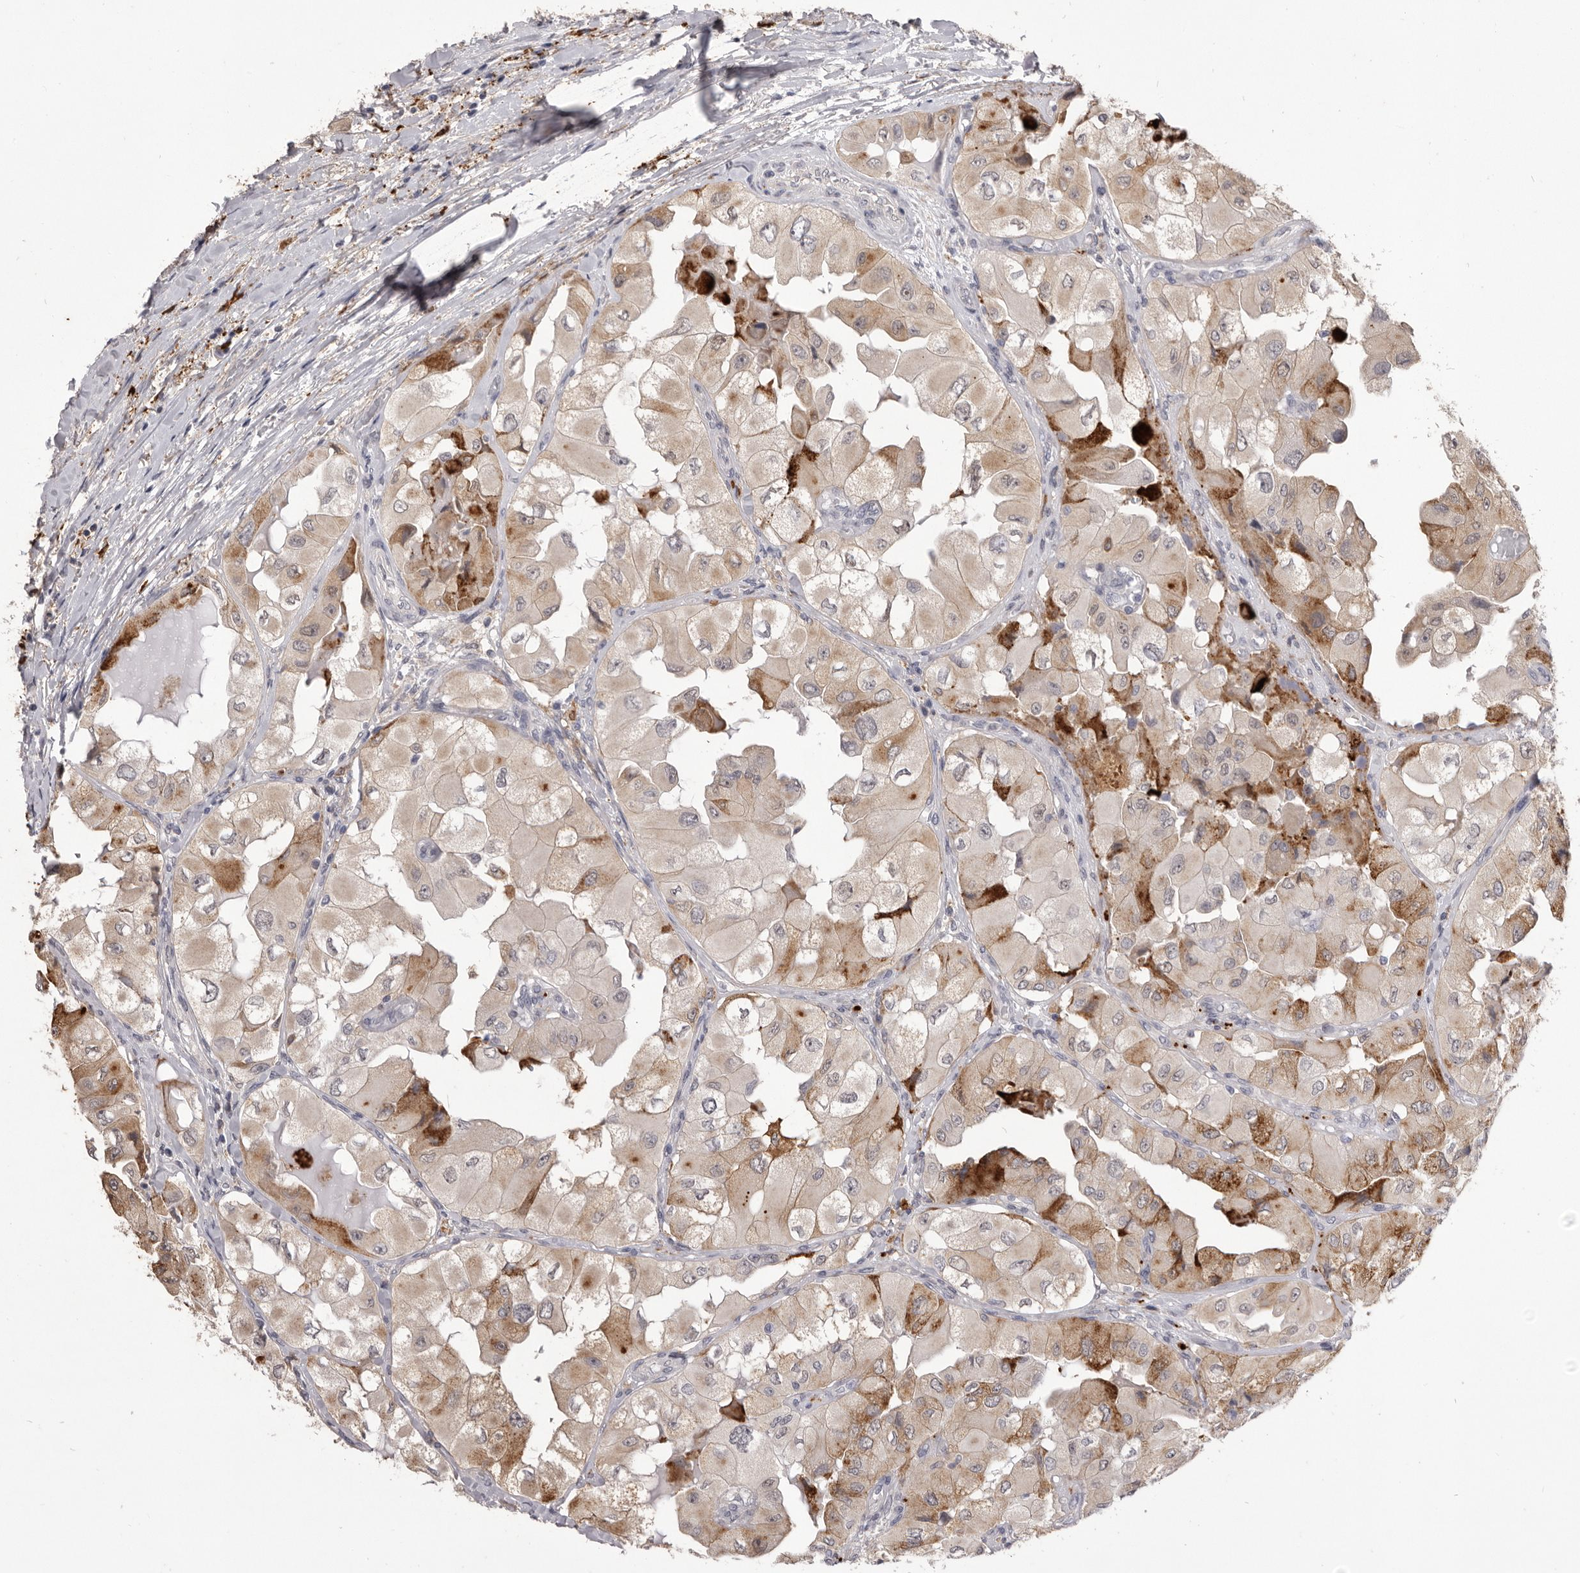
{"staining": {"intensity": "moderate", "quantity": "25%-75%", "location": "cytoplasmic/membranous"}, "tissue": "thyroid cancer", "cell_type": "Tumor cells", "image_type": "cancer", "snomed": [{"axis": "morphology", "description": "Papillary adenocarcinoma, NOS"}, {"axis": "topography", "description": "Thyroid gland"}], "caption": "Human thyroid cancer stained with a brown dye exhibits moderate cytoplasmic/membranous positive expression in approximately 25%-75% of tumor cells.", "gene": "VPS45", "patient": {"sex": "female", "age": 59}}